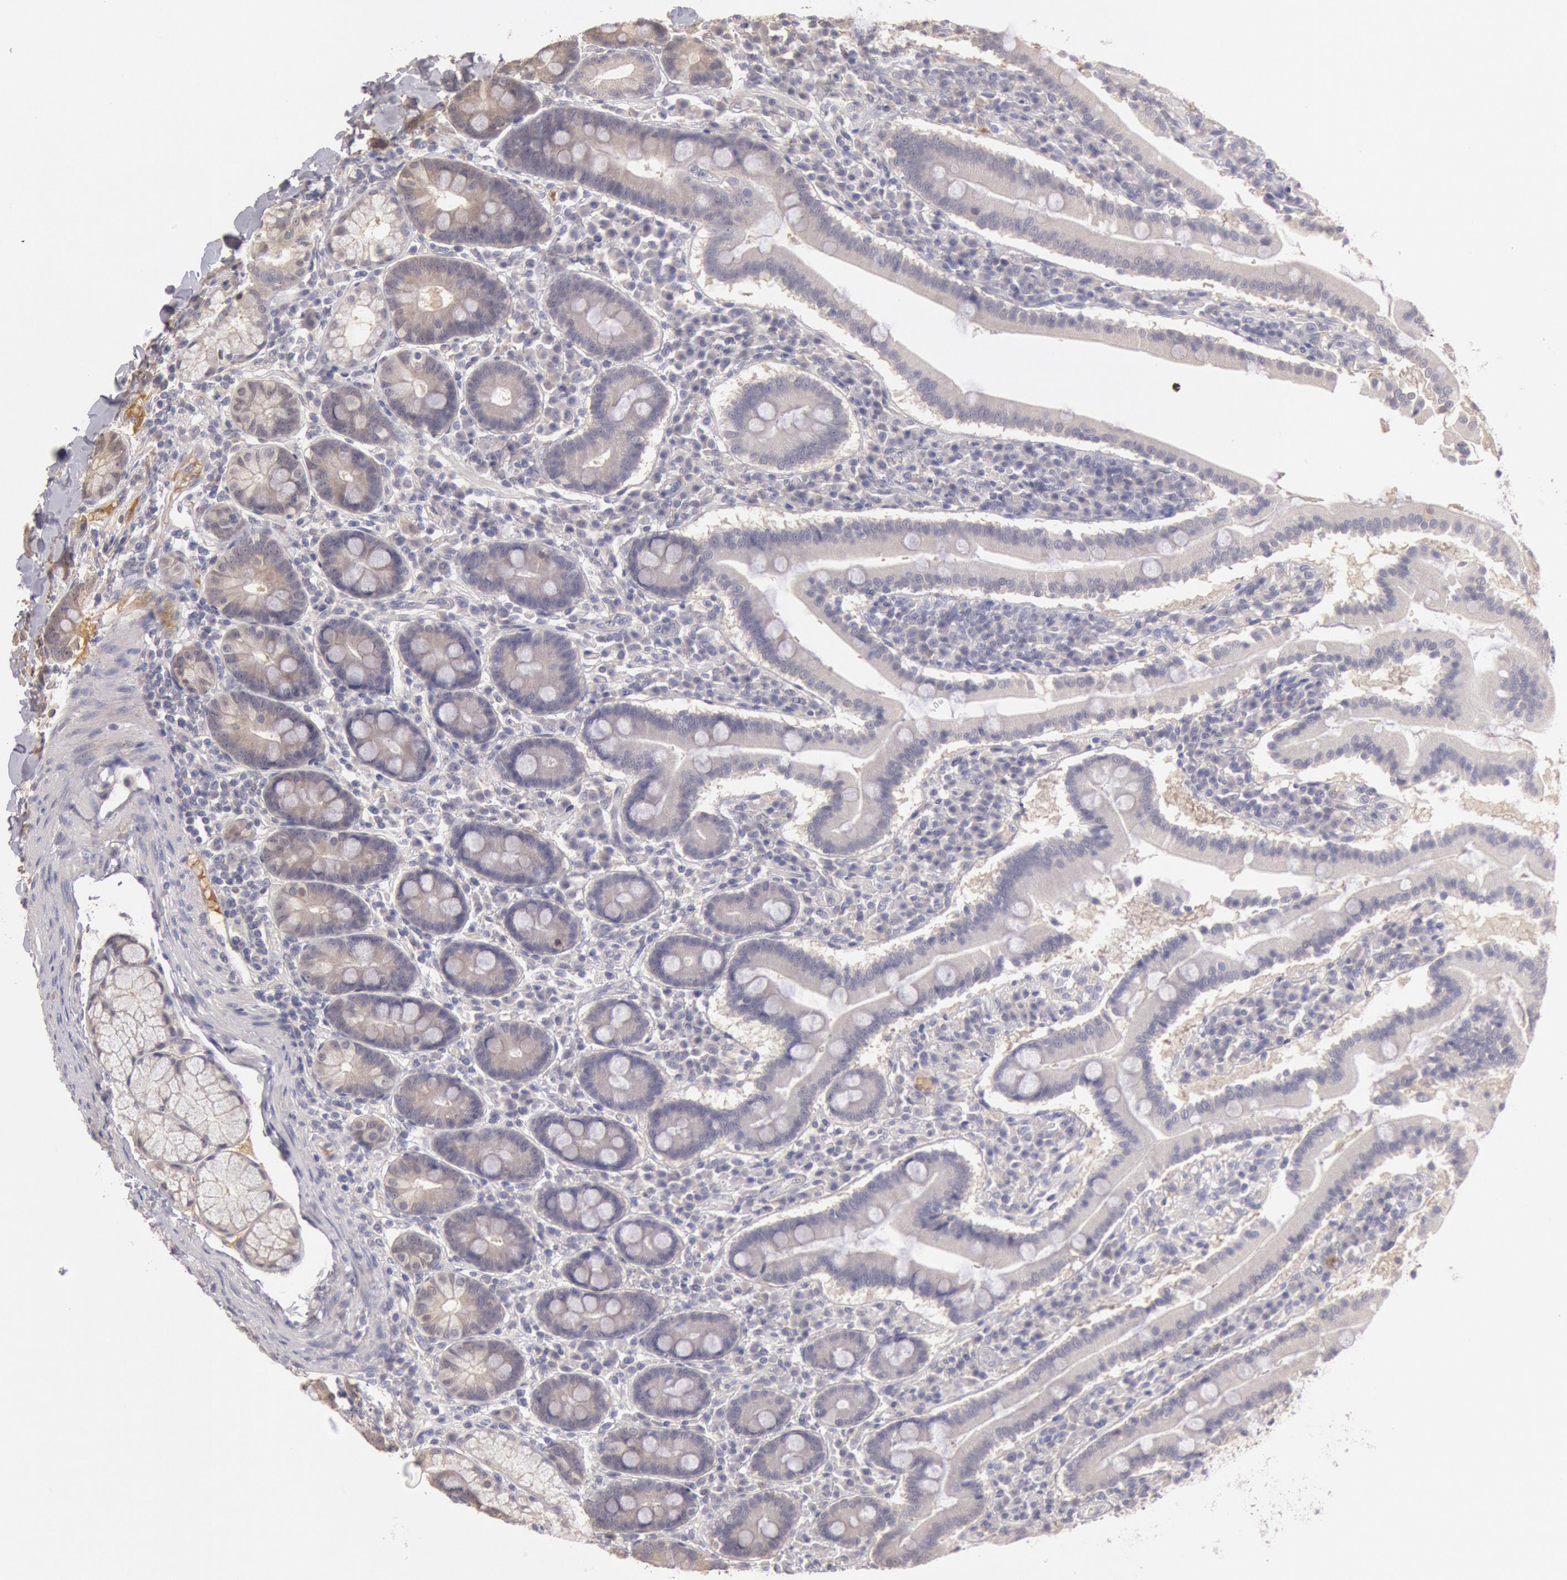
{"staining": {"intensity": "negative", "quantity": "none", "location": "none"}, "tissue": "duodenum", "cell_type": "Glandular cells", "image_type": "normal", "snomed": [{"axis": "morphology", "description": "Normal tissue, NOS"}, {"axis": "topography", "description": "Duodenum"}], "caption": "Glandular cells are negative for brown protein staining in normal duodenum. (DAB (3,3'-diaminobenzidine) IHC with hematoxylin counter stain).", "gene": "C1R", "patient": {"sex": "male", "age": 50}}